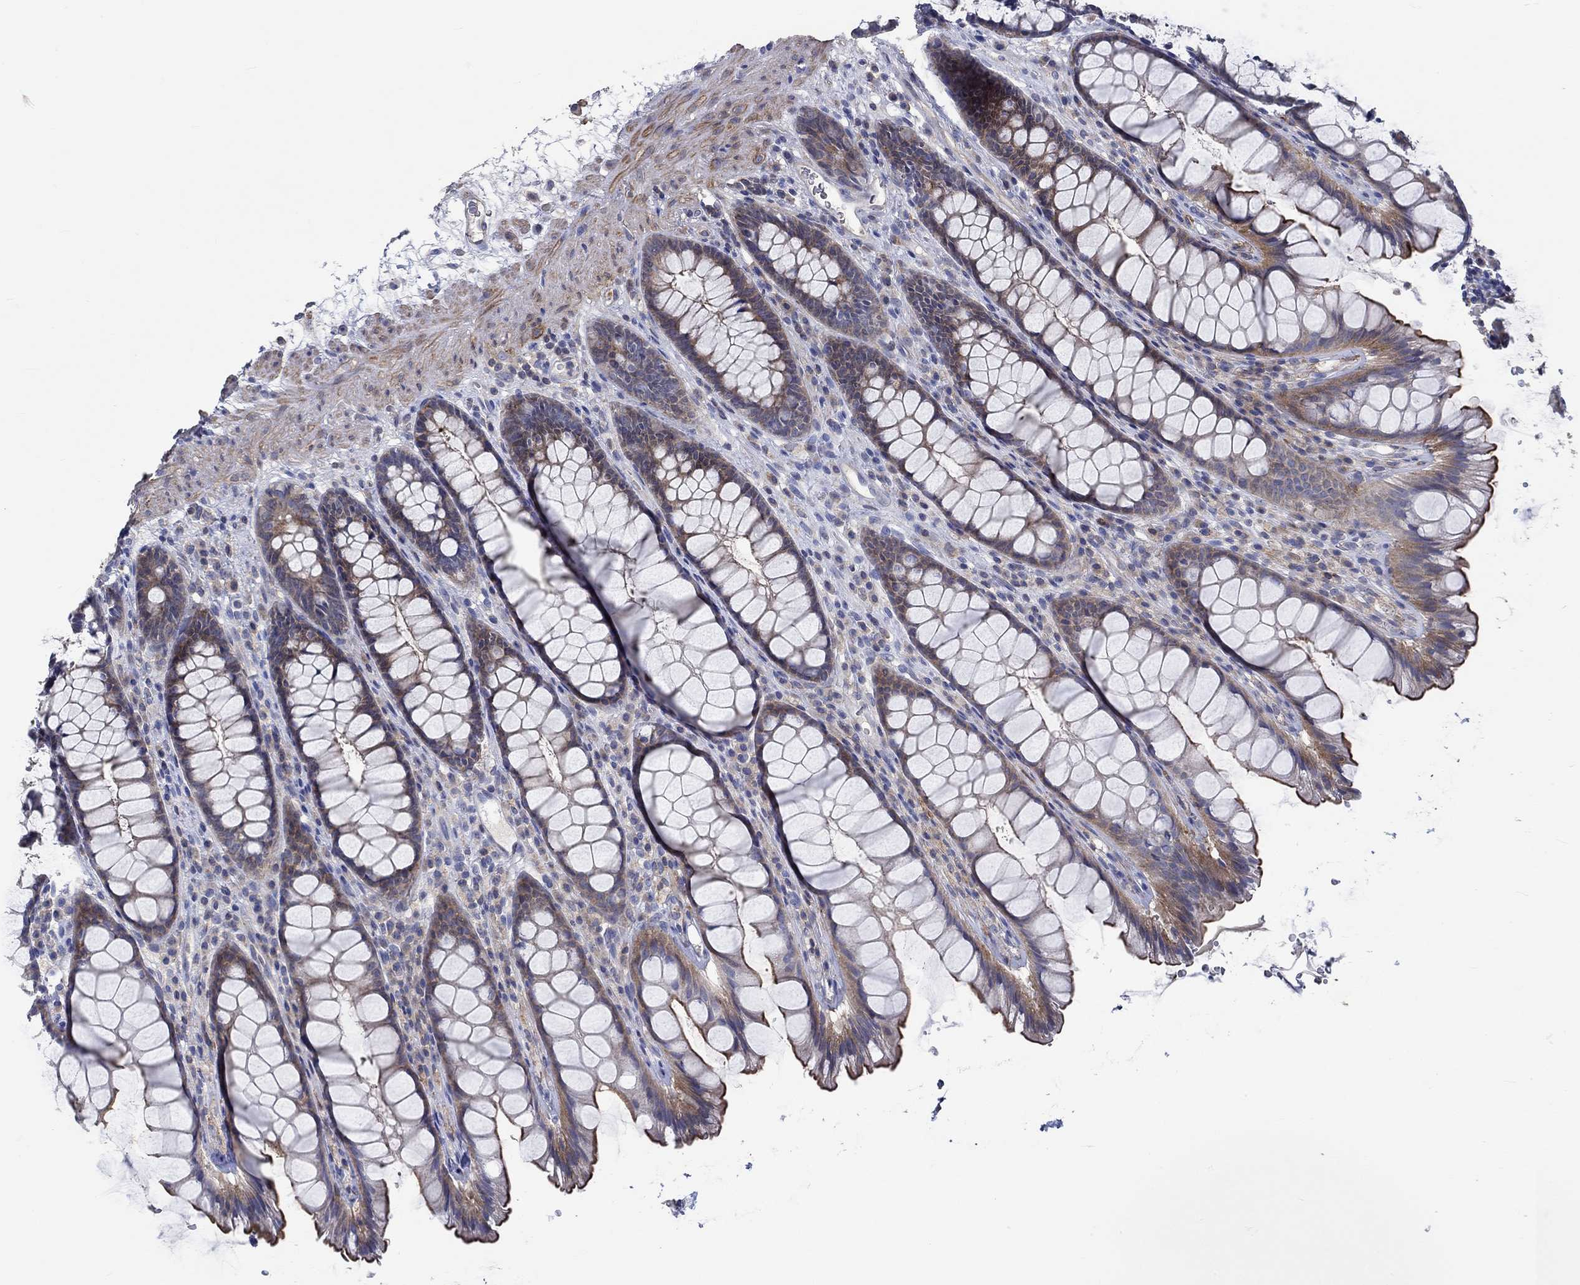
{"staining": {"intensity": "strong", "quantity": "25%-75%", "location": "cytoplasmic/membranous"}, "tissue": "rectum", "cell_type": "Glandular cells", "image_type": "normal", "snomed": [{"axis": "morphology", "description": "Normal tissue, NOS"}, {"axis": "topography", "description": "Rectum"}], "caption": "Normal rectum displays strong cytoplasmic/membranous staining in about 25%-75% of glandular cells (DAB IHC with brightfield microscopy, high magnification)..", "gene": "TNFAIP8L3", "patient": {"sex": "male", "age": 72}}